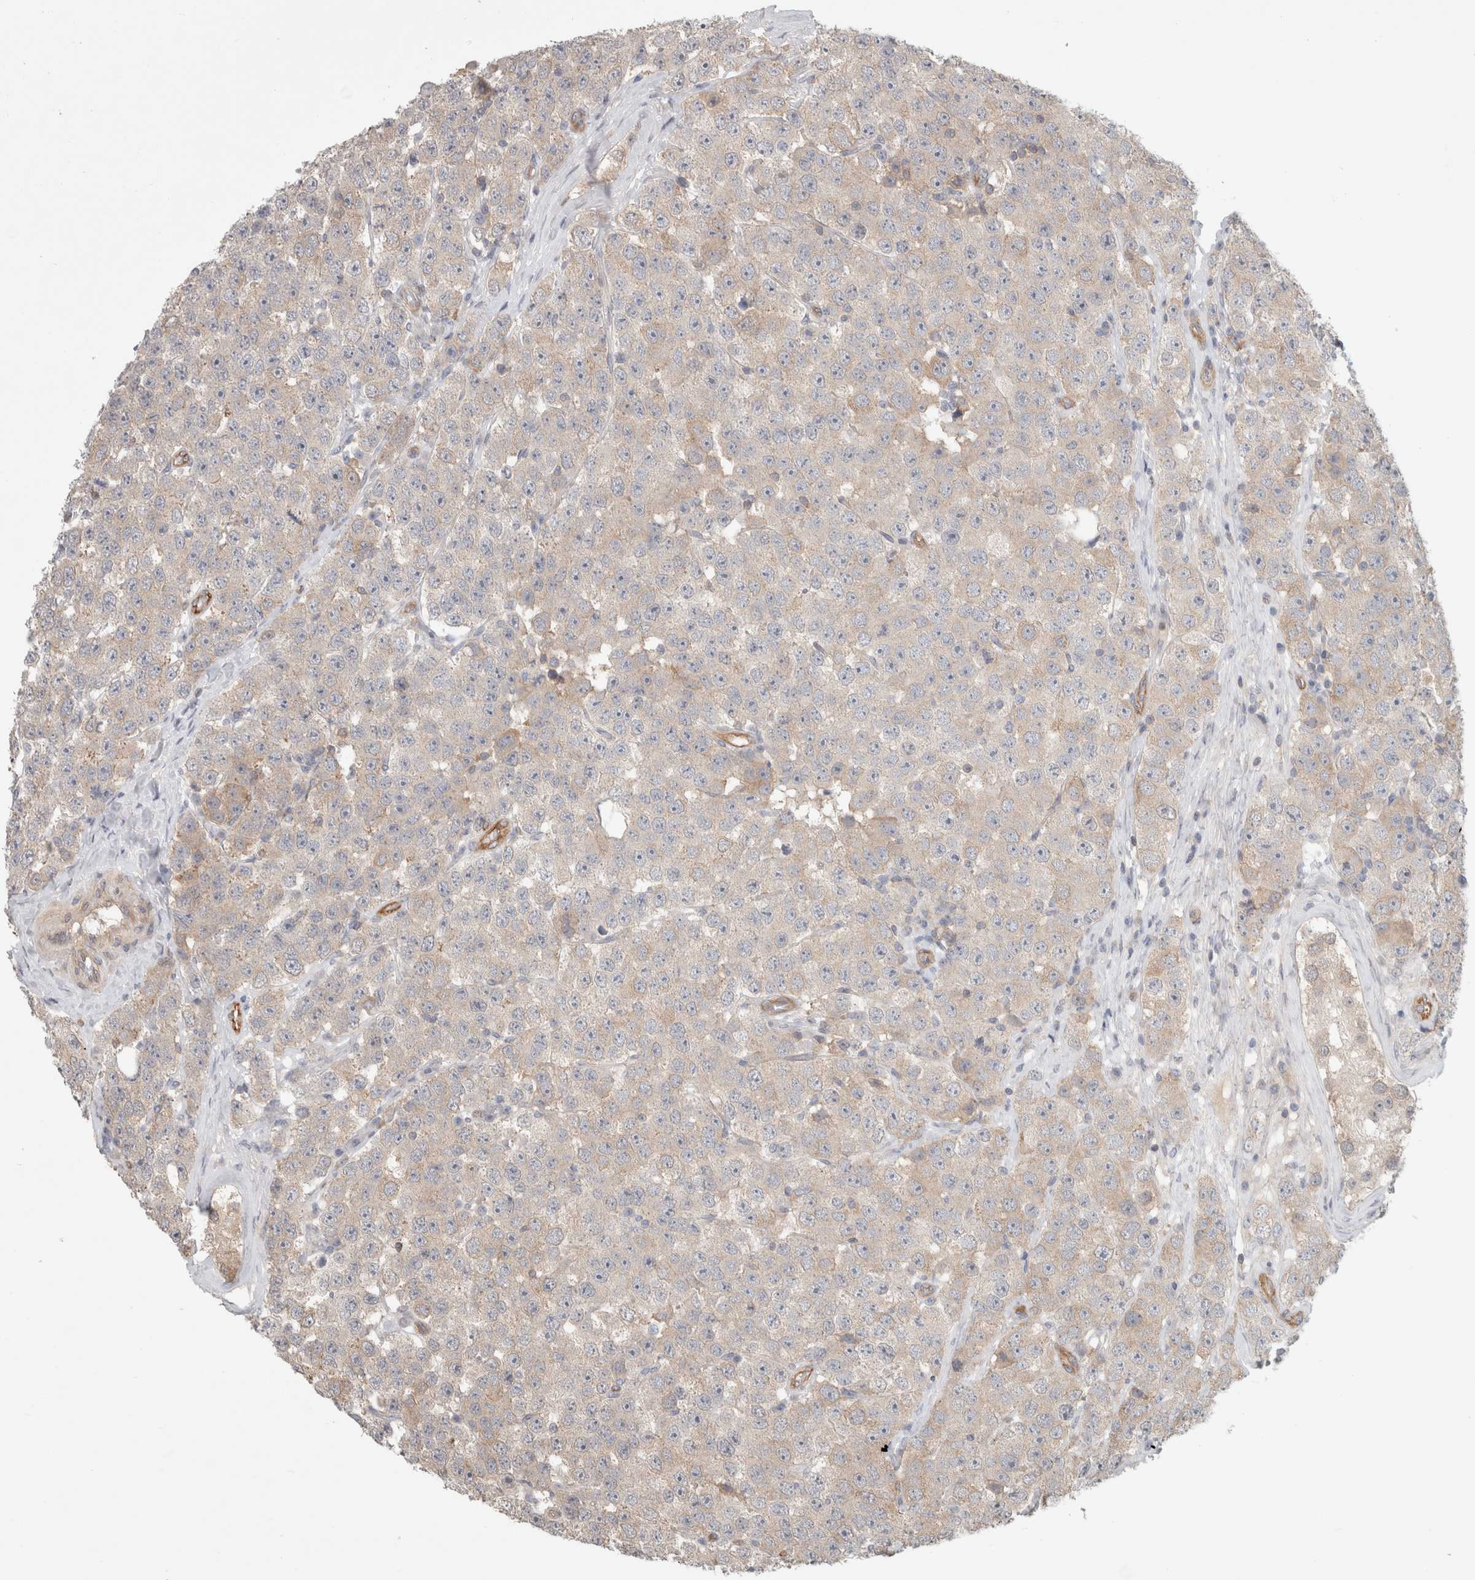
{"staining": {"intensity": "weak", "quantity": "<25%", "location": "cytoplasmic/membranous"}, "tissue": "testis cancer", "cell_type": "Tumor cells", "image_type": "cancer", "snomed": [{"axis": "morphology", "description": "Seminoma, NOS"}, {"axis": "morphology", "description": "Carcinoma, Embryonal, NOS"}, {"axis": "topography", "description": "Testis"}], "caption": "DAB (3,3'-diaminobenzidine) immunohistochemical staining of testis cancer (seminoma) demonstrates no significant expression in tumor cells.", "gene": "RASAL2", "patient": {"sex": "male", "age": 28}}